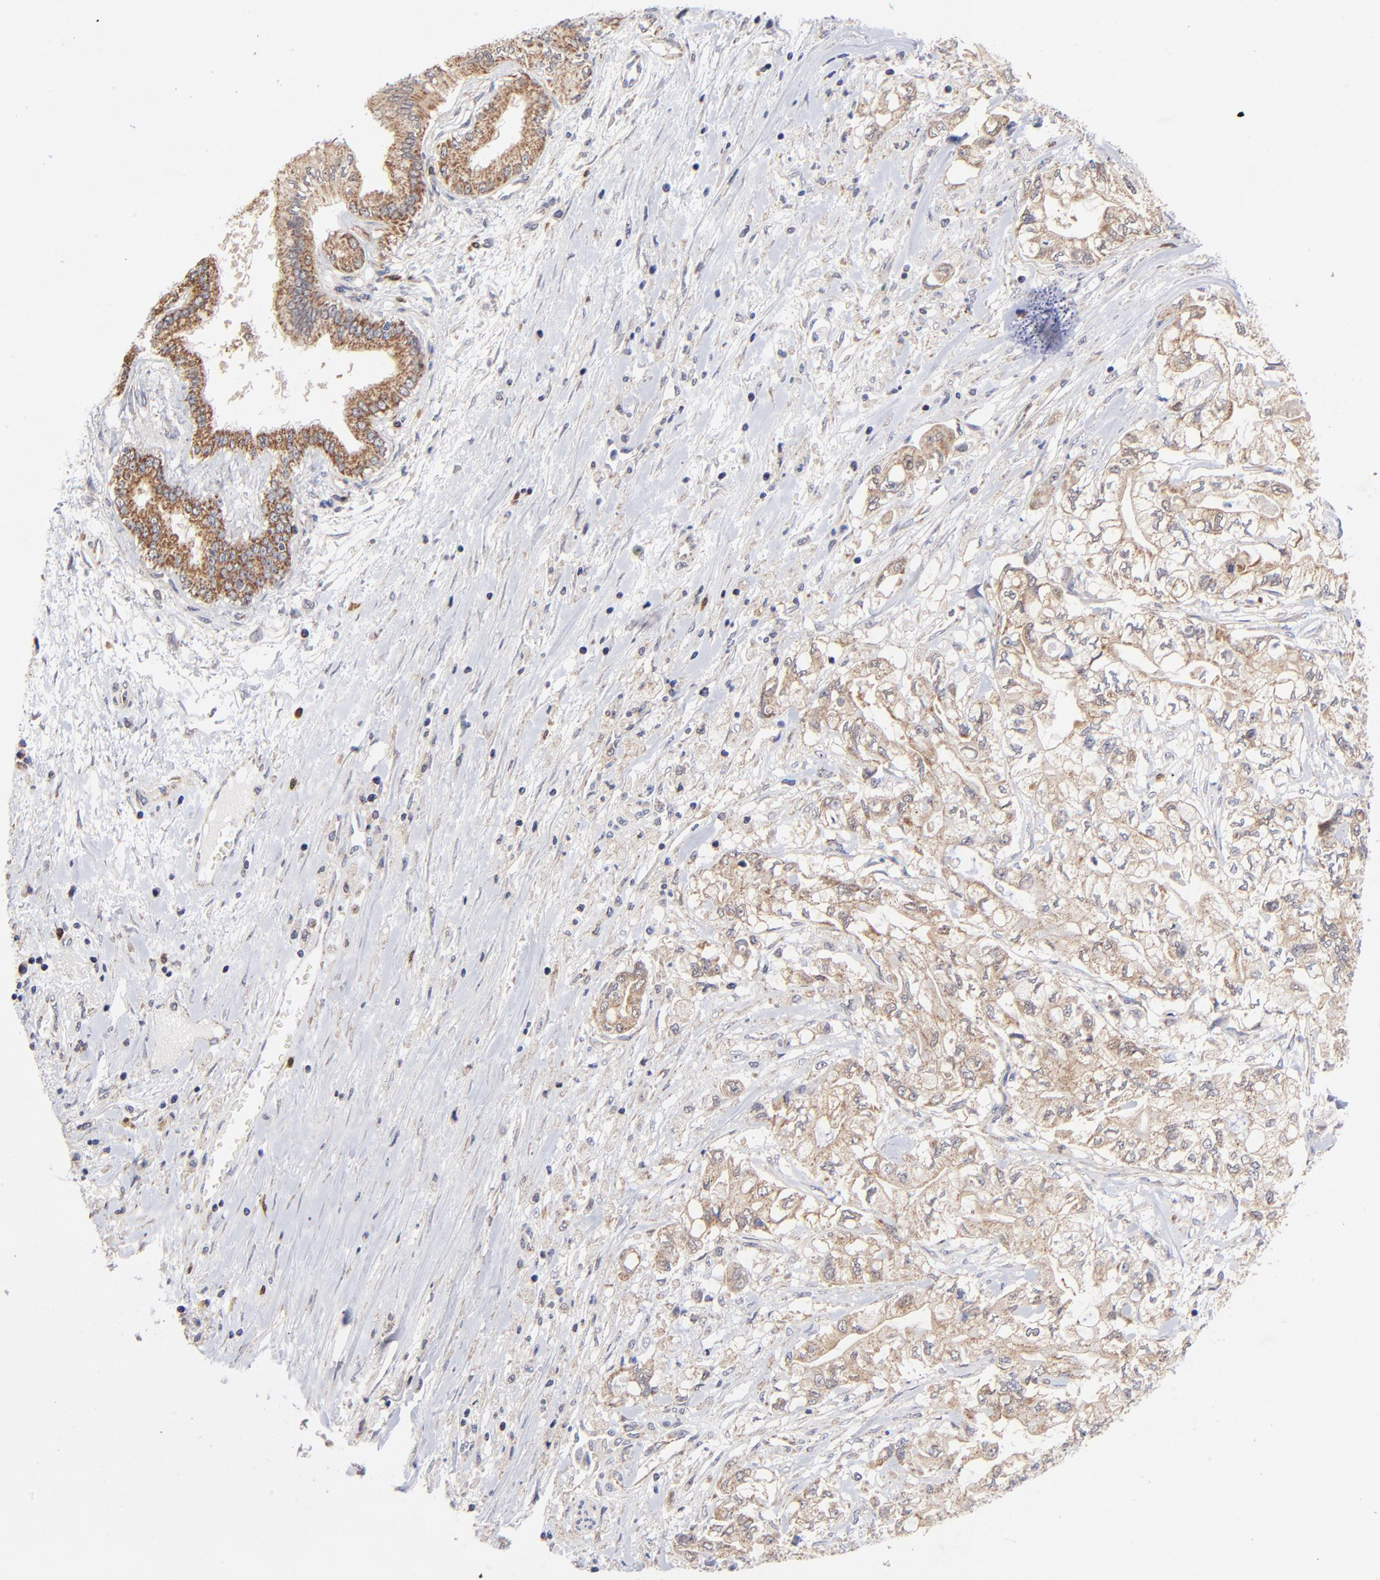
{"staining": {"intensity": "moderate", "quantity": "25%-75%", "location": "cytoplasmic/membranous"}, "tissue": "pancreatic cancer", "cell_type": "Tumor cells", "image_type": "cancer", "snomed": [{"axis": "morphology", "description": "Adenocarcinoma, NOS"}, {"axis": "topography", "description": "Pancreas"}], "caption": "Pancreatic adenocarcinoma tissue demonstrates moderate cytoplasmic/membranous expression in approximately 25%-75% of tumor cells Using DAB (brown) and hematoxylin (blue) stains, captured at high magnification using brightfield microscopy.", "gene": "FBXL12", "patient": {"sex": "male", "age": 79}}